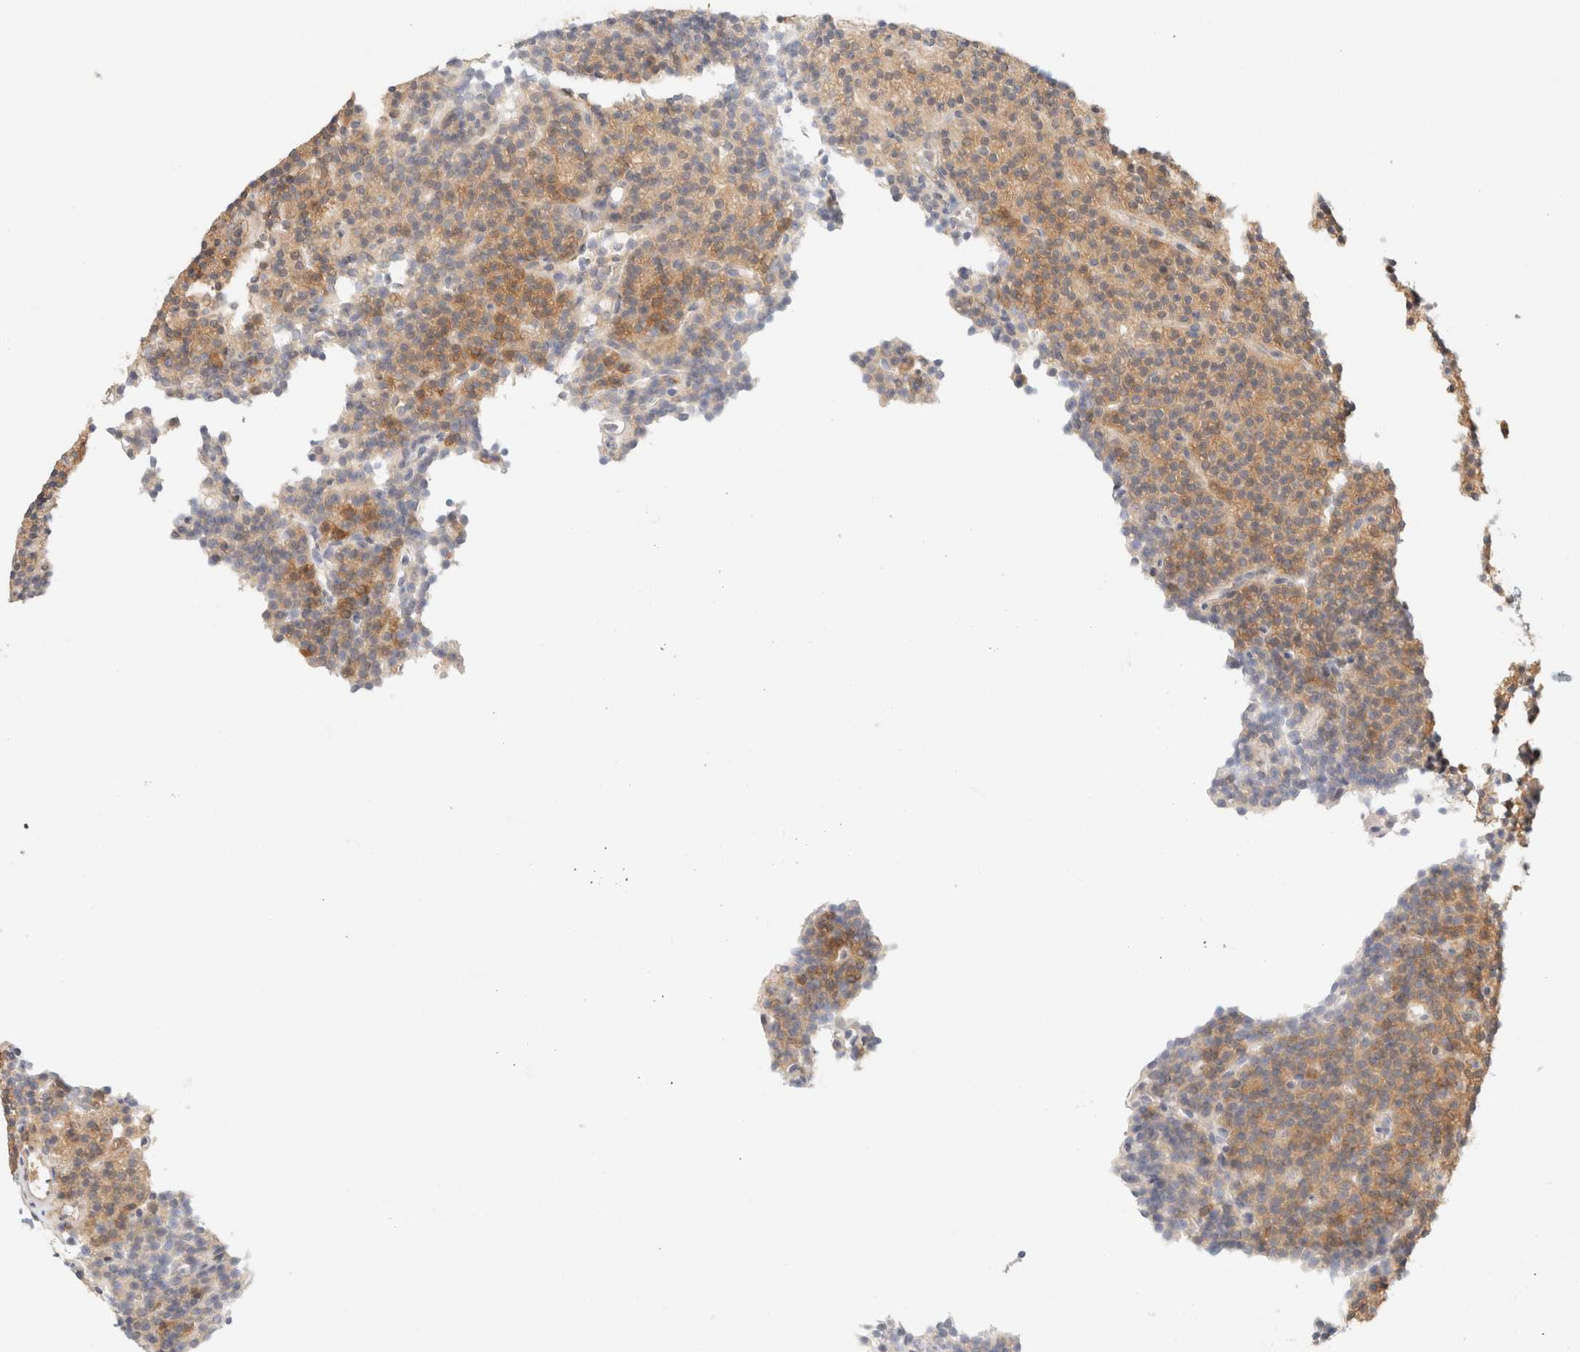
{"staining": {"intensity": "strong", "quantity": ">75%", "location": "cytoplasmic/membranous"}, "tissue": "parathyroid gland", "cell_type": "Glandular cells", "image_type": "normal", "snomed": [{"axis": "morphology", "description": "Normal tissue, NOS"}, {"axis": "topography", "description": "Parathyroid gland"}], "caption": "Immunohistochemistry image of normal parathyroid gland: parathyroid gland stained using immunohistochemistry (IHC) reveals high levels of strong protein expression localized specifically in the cytoplasmic/membranous of glandular cells, appearing as a cytoplasmic/membranous brown color.", "gene": "GPI", "patient": {"sex": "male", "age": 75}}